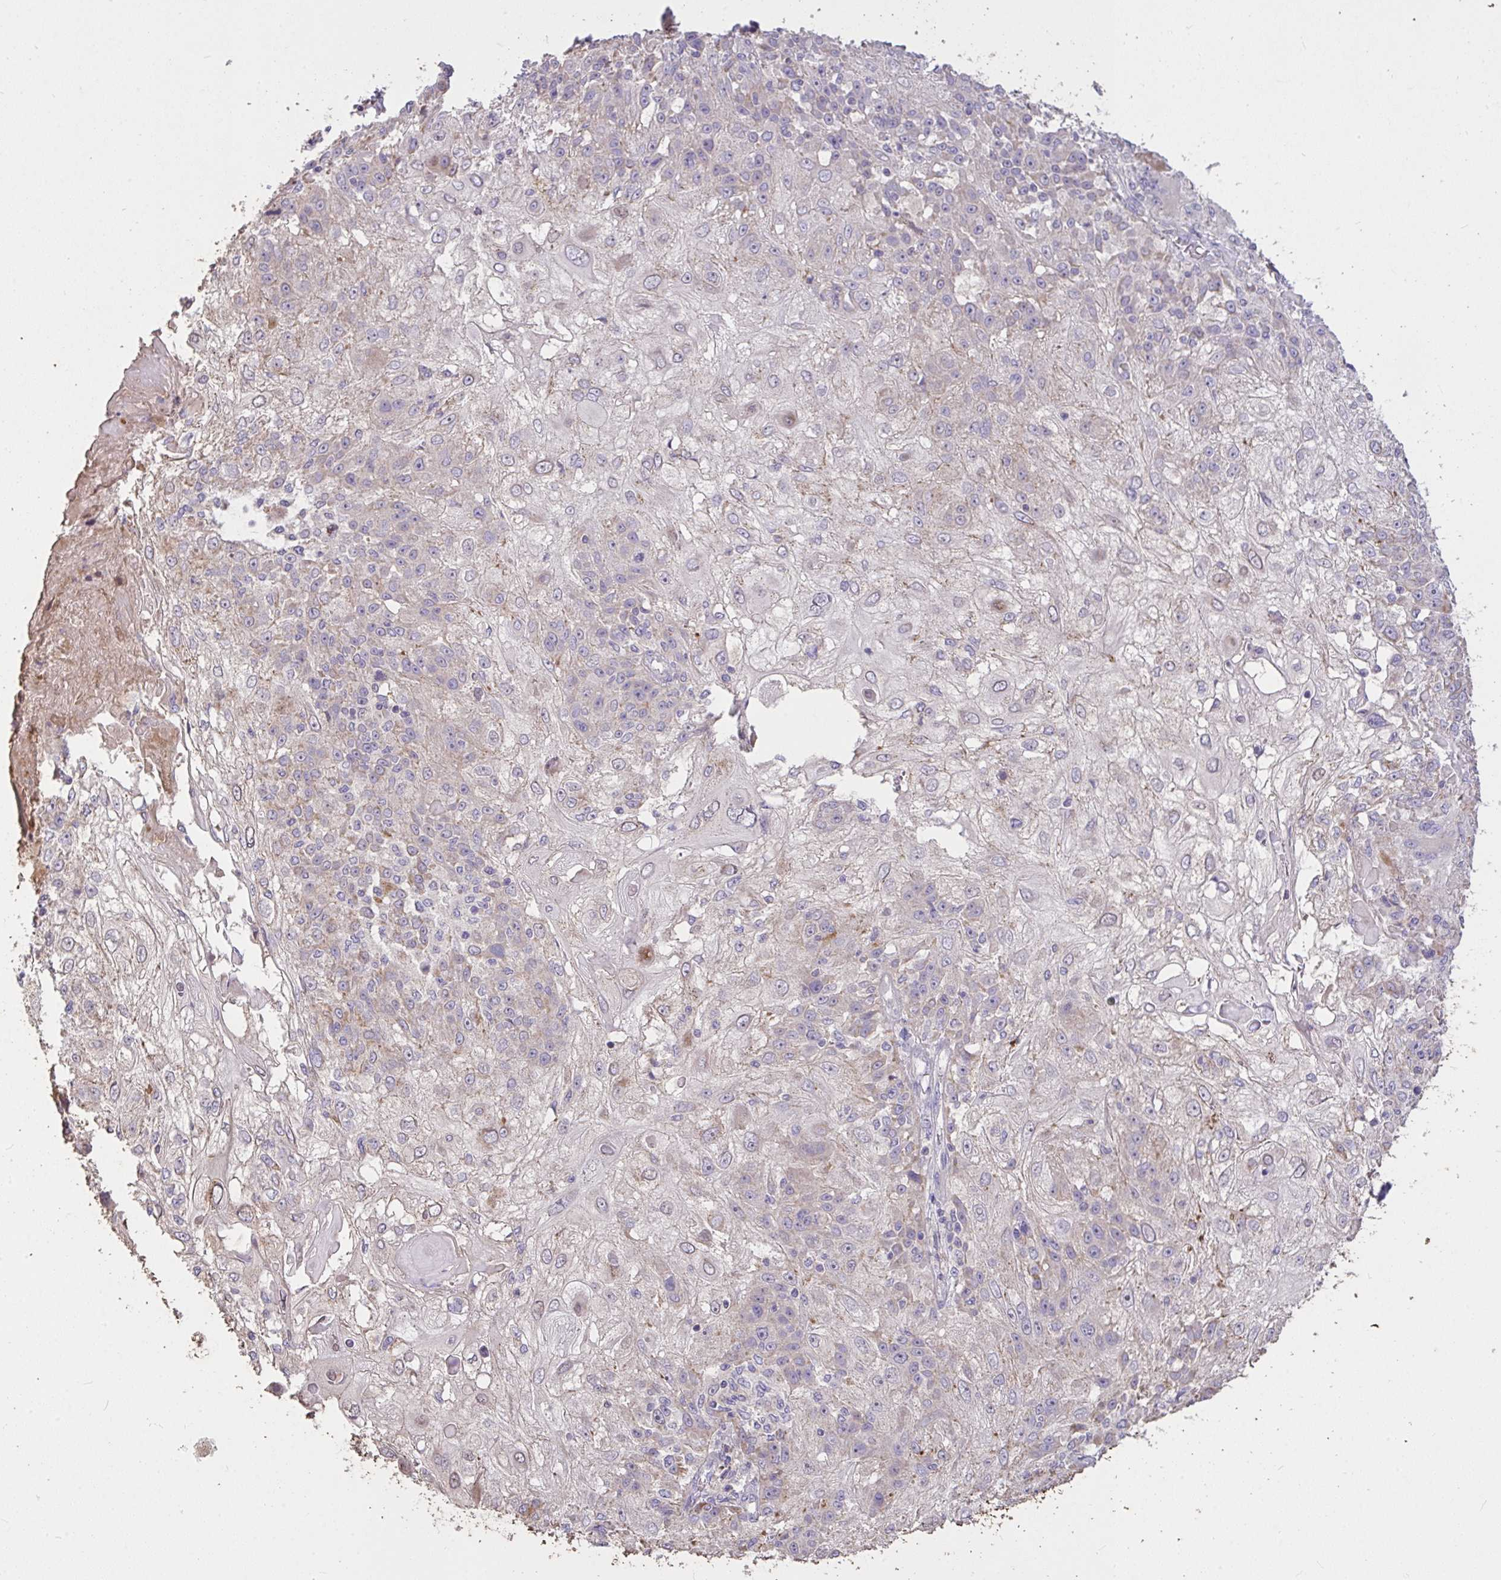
{"staining": {"intensity": "negative", "quantity": "none", "location": "none"}, "tissue": "skin cancer", "cell_type": "Tumor cells", "image_type": "cancer", "snomed": [{"axis": "morphology", "description": "Normal tissue, NOS"}, {"axis": "morphology", "description": "Squamous cell carcinoma, NOS"}, {"axis": "topography", "description": "Skin"}], "caption": "Immunohistochemistry (IHC) image of neoplastic tissue: skin squamous cell carcinoma stained with DAB (3,3'-diaminobenzidine) reveals no significant protein staining in tumor cells.", "gene": "FCER1A", "patient": {"sex": "female", "age": 83}}